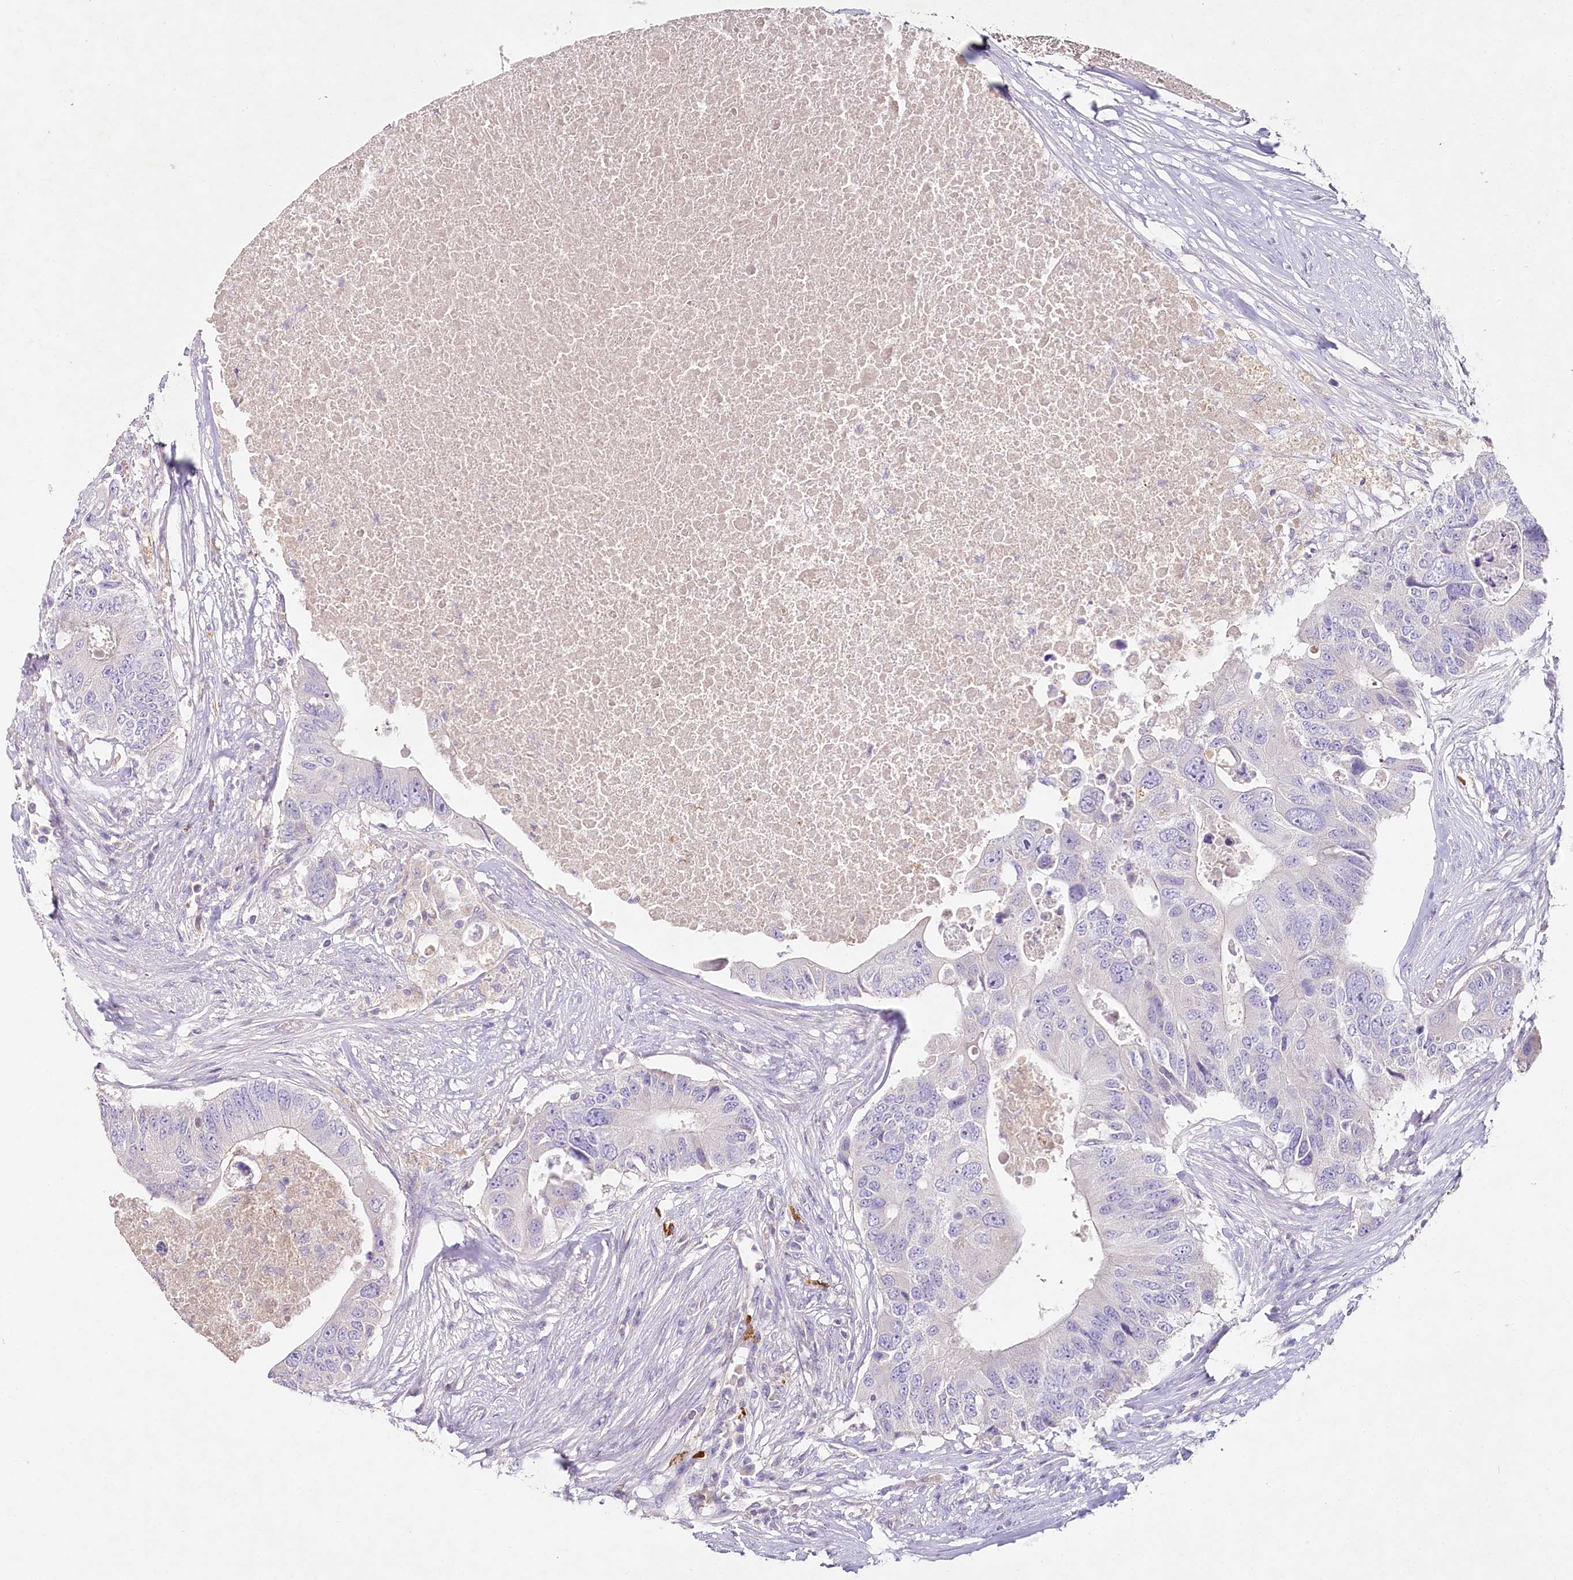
{"staining": {"intensity": "negative", "quantity": "none", "location": "none"}, "tissue": "colorectal cancer", "cell_type": "Tumor cells", "image_type": "cancer", "snomed": [{"axis": "morphology", "description": "Adenocarcinoma, NOS"}, {"axis": "topography", "description": "Colon"}], "caption": "High power microscopy photomicrograph of an IHC photomicrograph of colorectal adenocarcinoma, revealing no significant staining in tumor cells.", "gene": "HPD", "patient": {"sex": "male", "age": 71}}